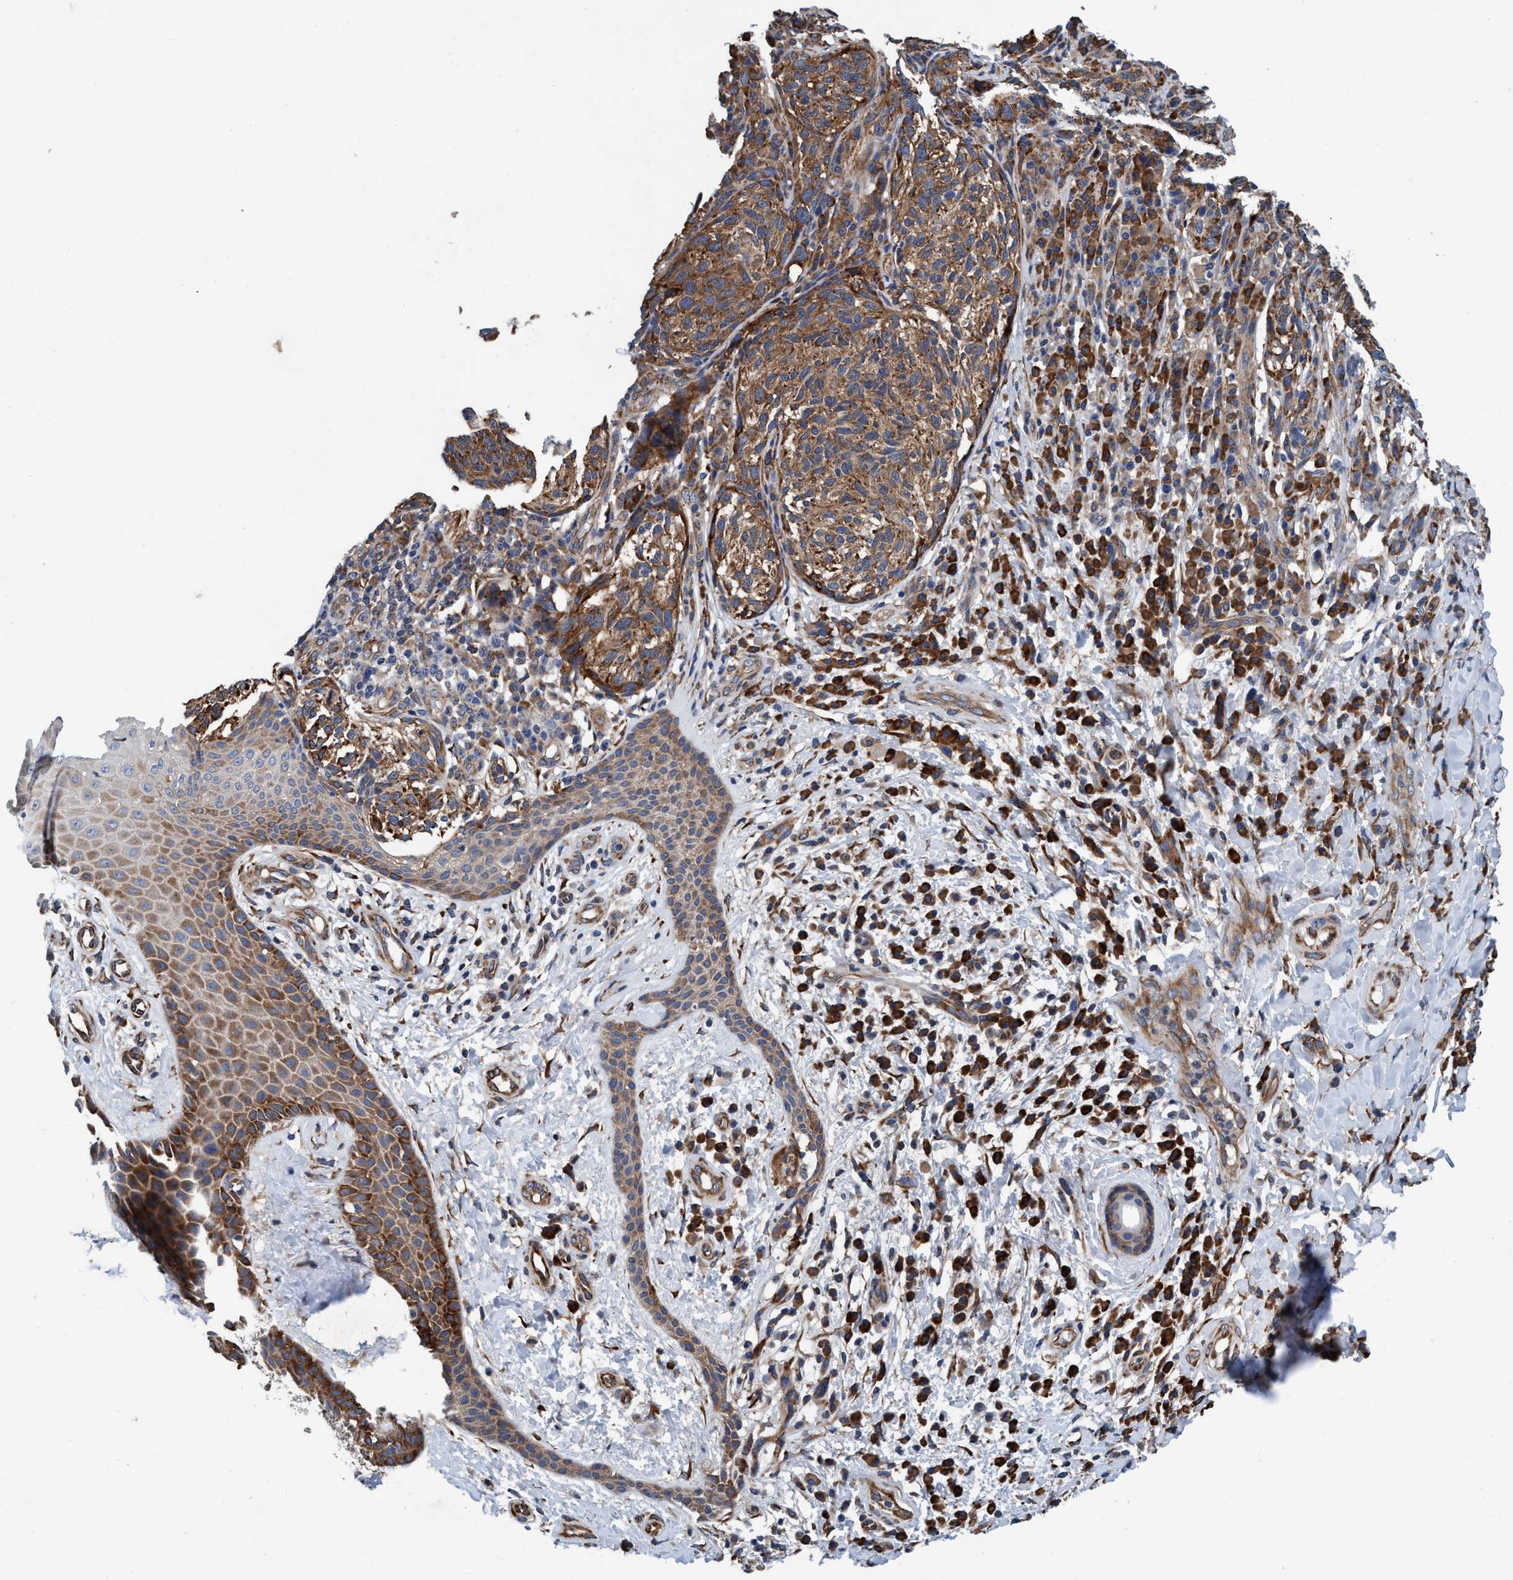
{"staining": {"intensity": "moderate", "quantity": ">75%", "location": "cytoplasmic/membranous"}, "tissue": "melanoma", "cell_type": "Tumor cells", "image_type": "cancer", "snomed": [{"axis": "morphology", "description": "Malignant melanoma, NOS"}, {"axis": "topography", "description": "Skin"}], "caption": "Immunohistochemistry (IHC) (DAB) staining of melanoma reveals moderate cytoplasmic/membranous protein expression in about >75% of tumor cells.", "gene": "ENDOG", "patient": {"sex": "female", "age": 73}}